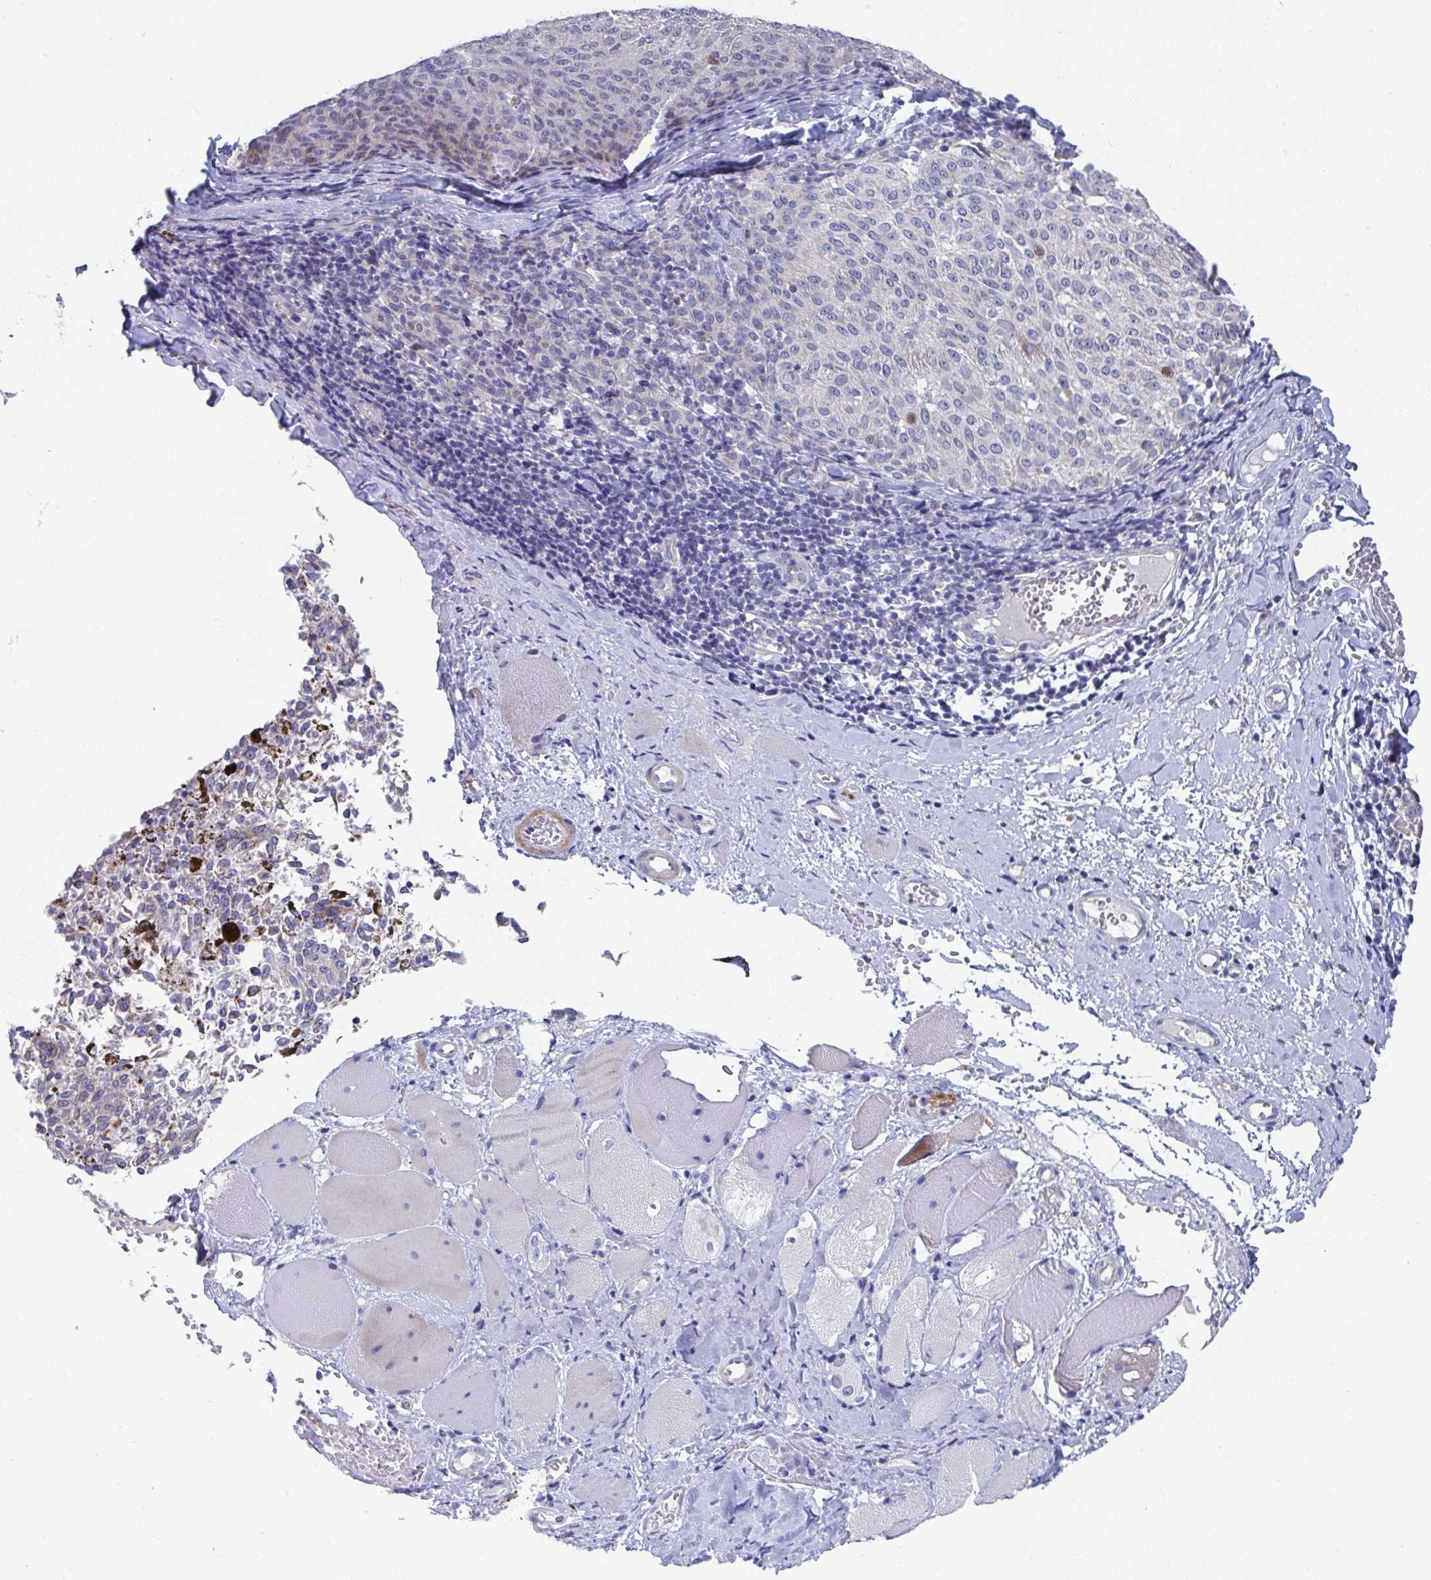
{"staining": {"intensity": "moderate", "quantity": "<25%", "location": "cytoplasmic/membranous"}, "tissue": "melanoma", "cell_type": "Tumor cells", "image_type": "cancer", "snomed": [{"axis": "morphology", "description": "Malignant melanoma, NOS"}, {"axis": "topography", "description": "Skin"}], "caption": "A brown stain highlights moderate cytoplasmic/membranous expression of a protein in human melanoma tumor cells.", "gene": "ATP5F1C", "patient": {"sex": "female", "age": 72}}